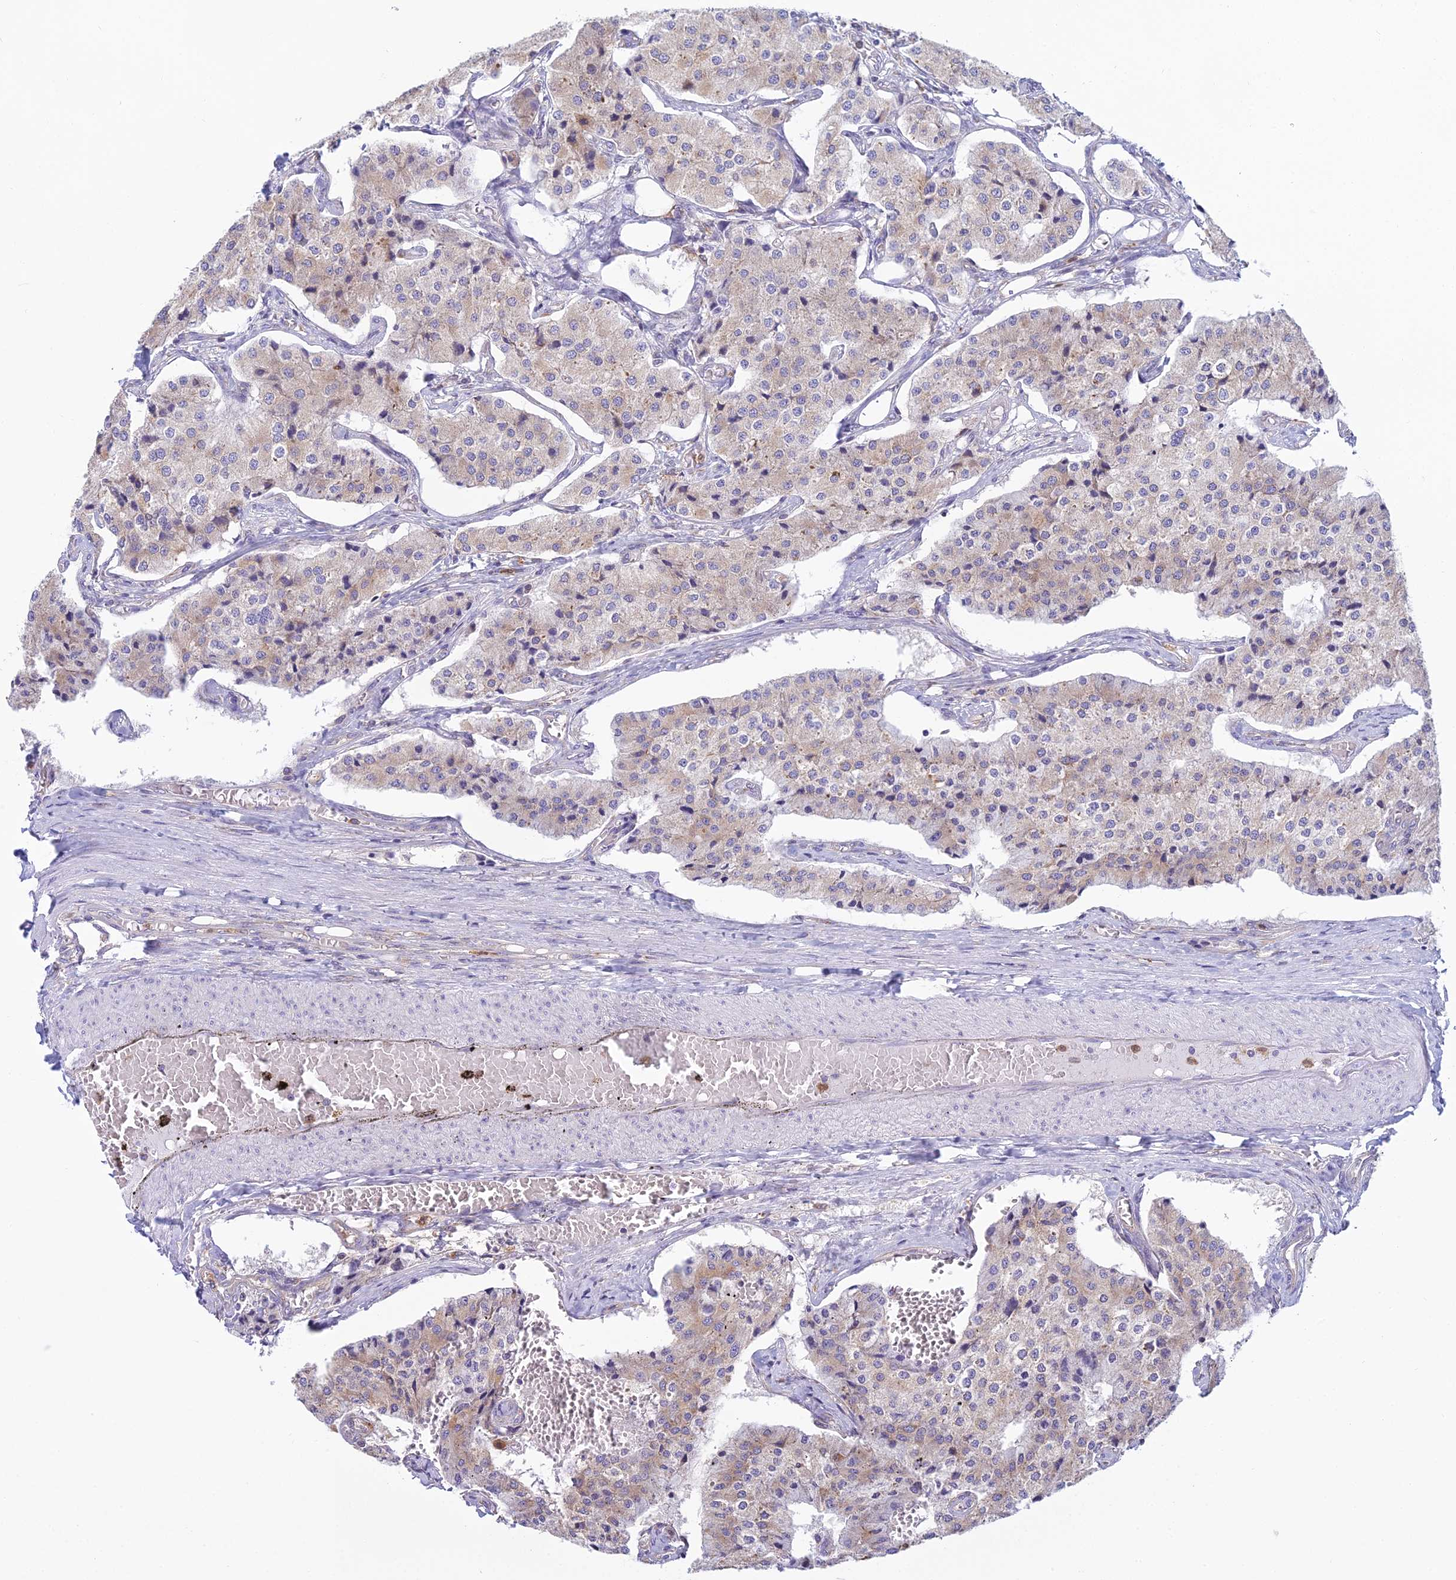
{"staining": {"intensity": "weak", "quantity": "25%-75%", "location": "cytoplasmic/membranous"}, "tissue": "carcinoid", "cell_type": "Tumor cells", "image_type": "cancer", "snomed": [{"axis": "morphology", "description": "Carcinoid, malignant, NOS"}, {"axis": "topography", "description": "Colon"}], "caption": "Human carcinoid stained for a protein (brown) exhibits weak cytoplasmic/membranous positive staining in approximately 25%-75% of tumor cells.", "gene": "HM13", "patient": {"sex": "female", "age": 52}}